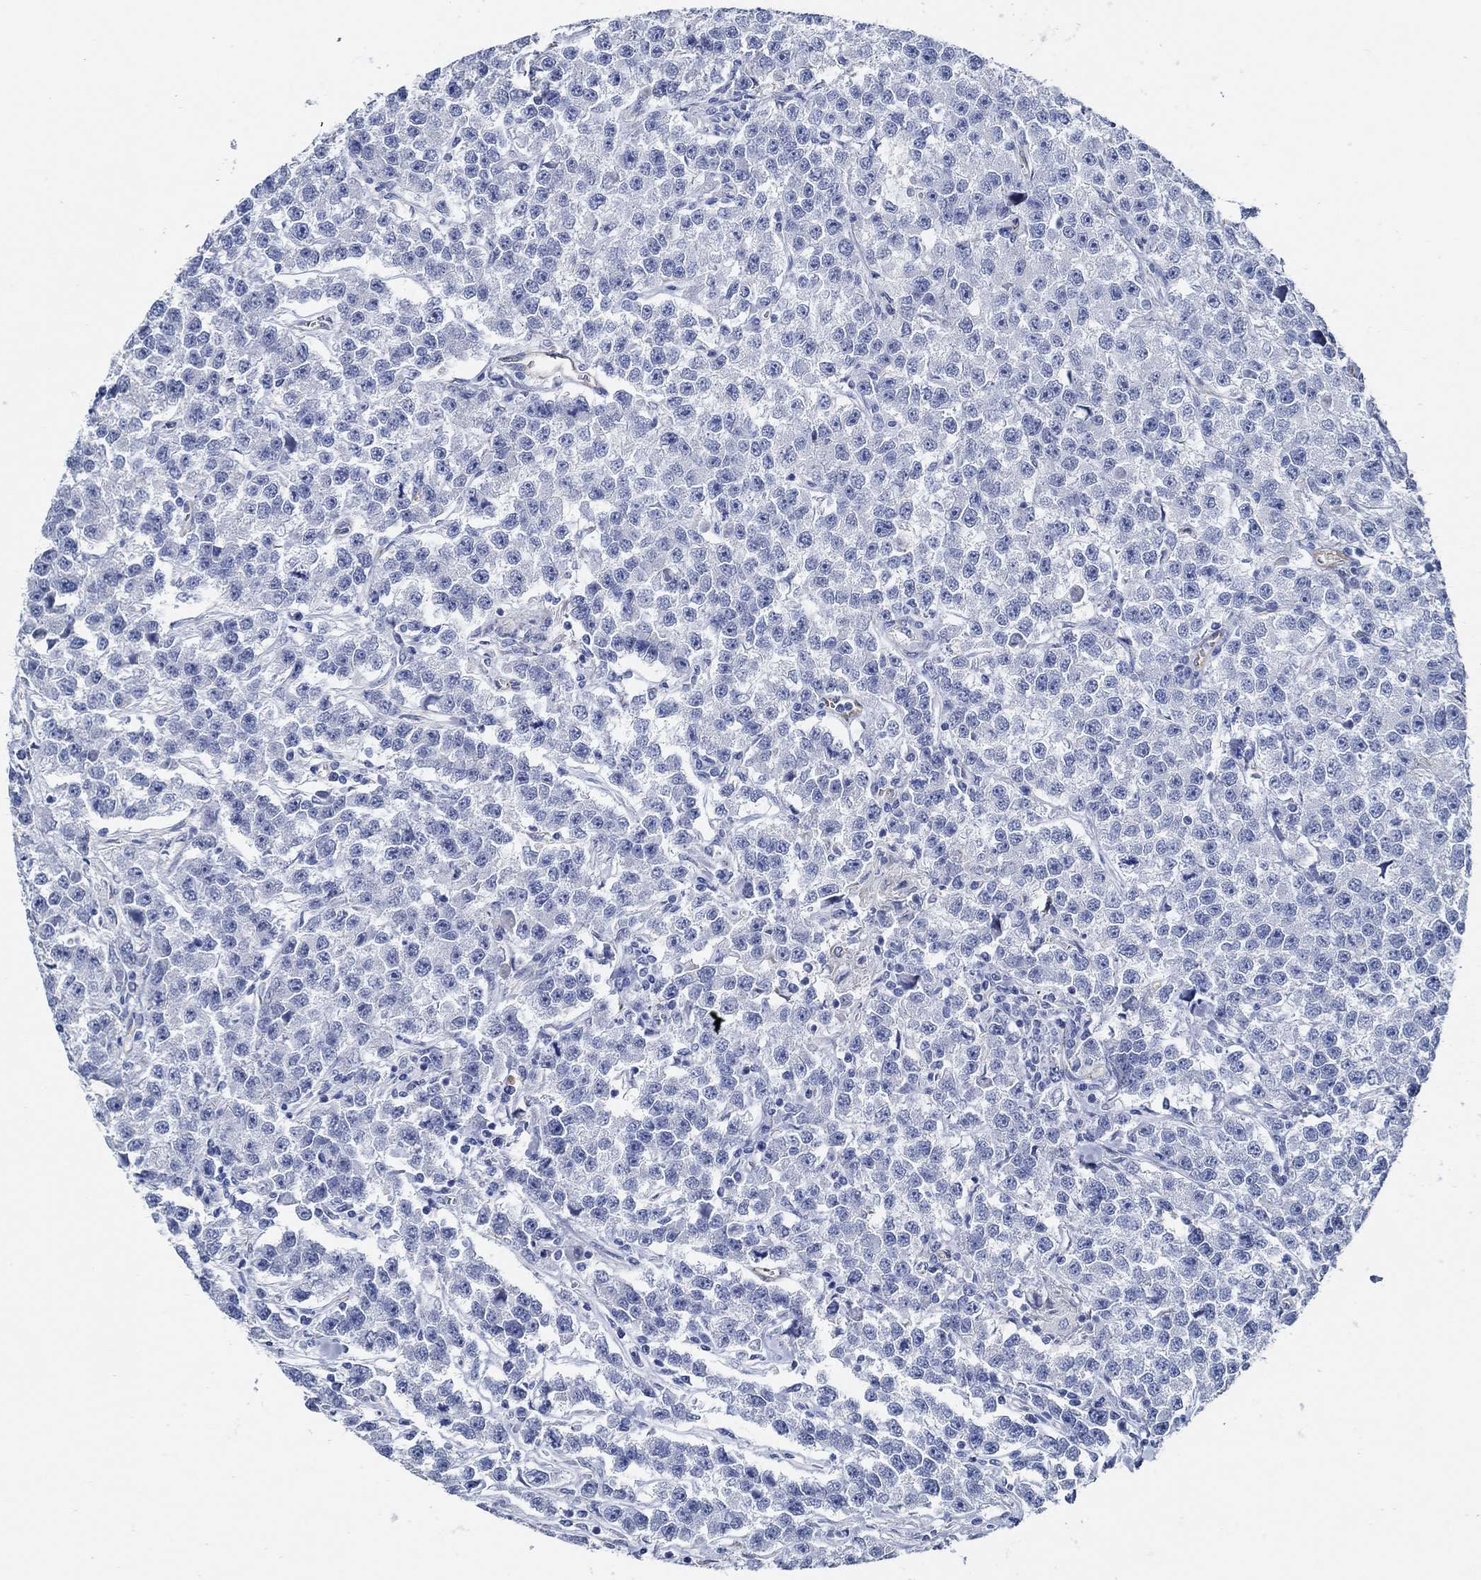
{"staining": {"intensity": "negative", "quantity": "none", "location": "none"}, "tissue": "testis cancer", "cell_type": "Tumor cells", "image_type": "cancer", "snomed": [{"axis": "morphology", "description": "Seminoma, NOS"}, {"axis": "topography", "description": "Testis"}], "caption": "Image shows no significant protein staining in tumor cells of seminoma (testis).", "gene": "HECW2", "patient": {"sex": "male", "age": 59}}